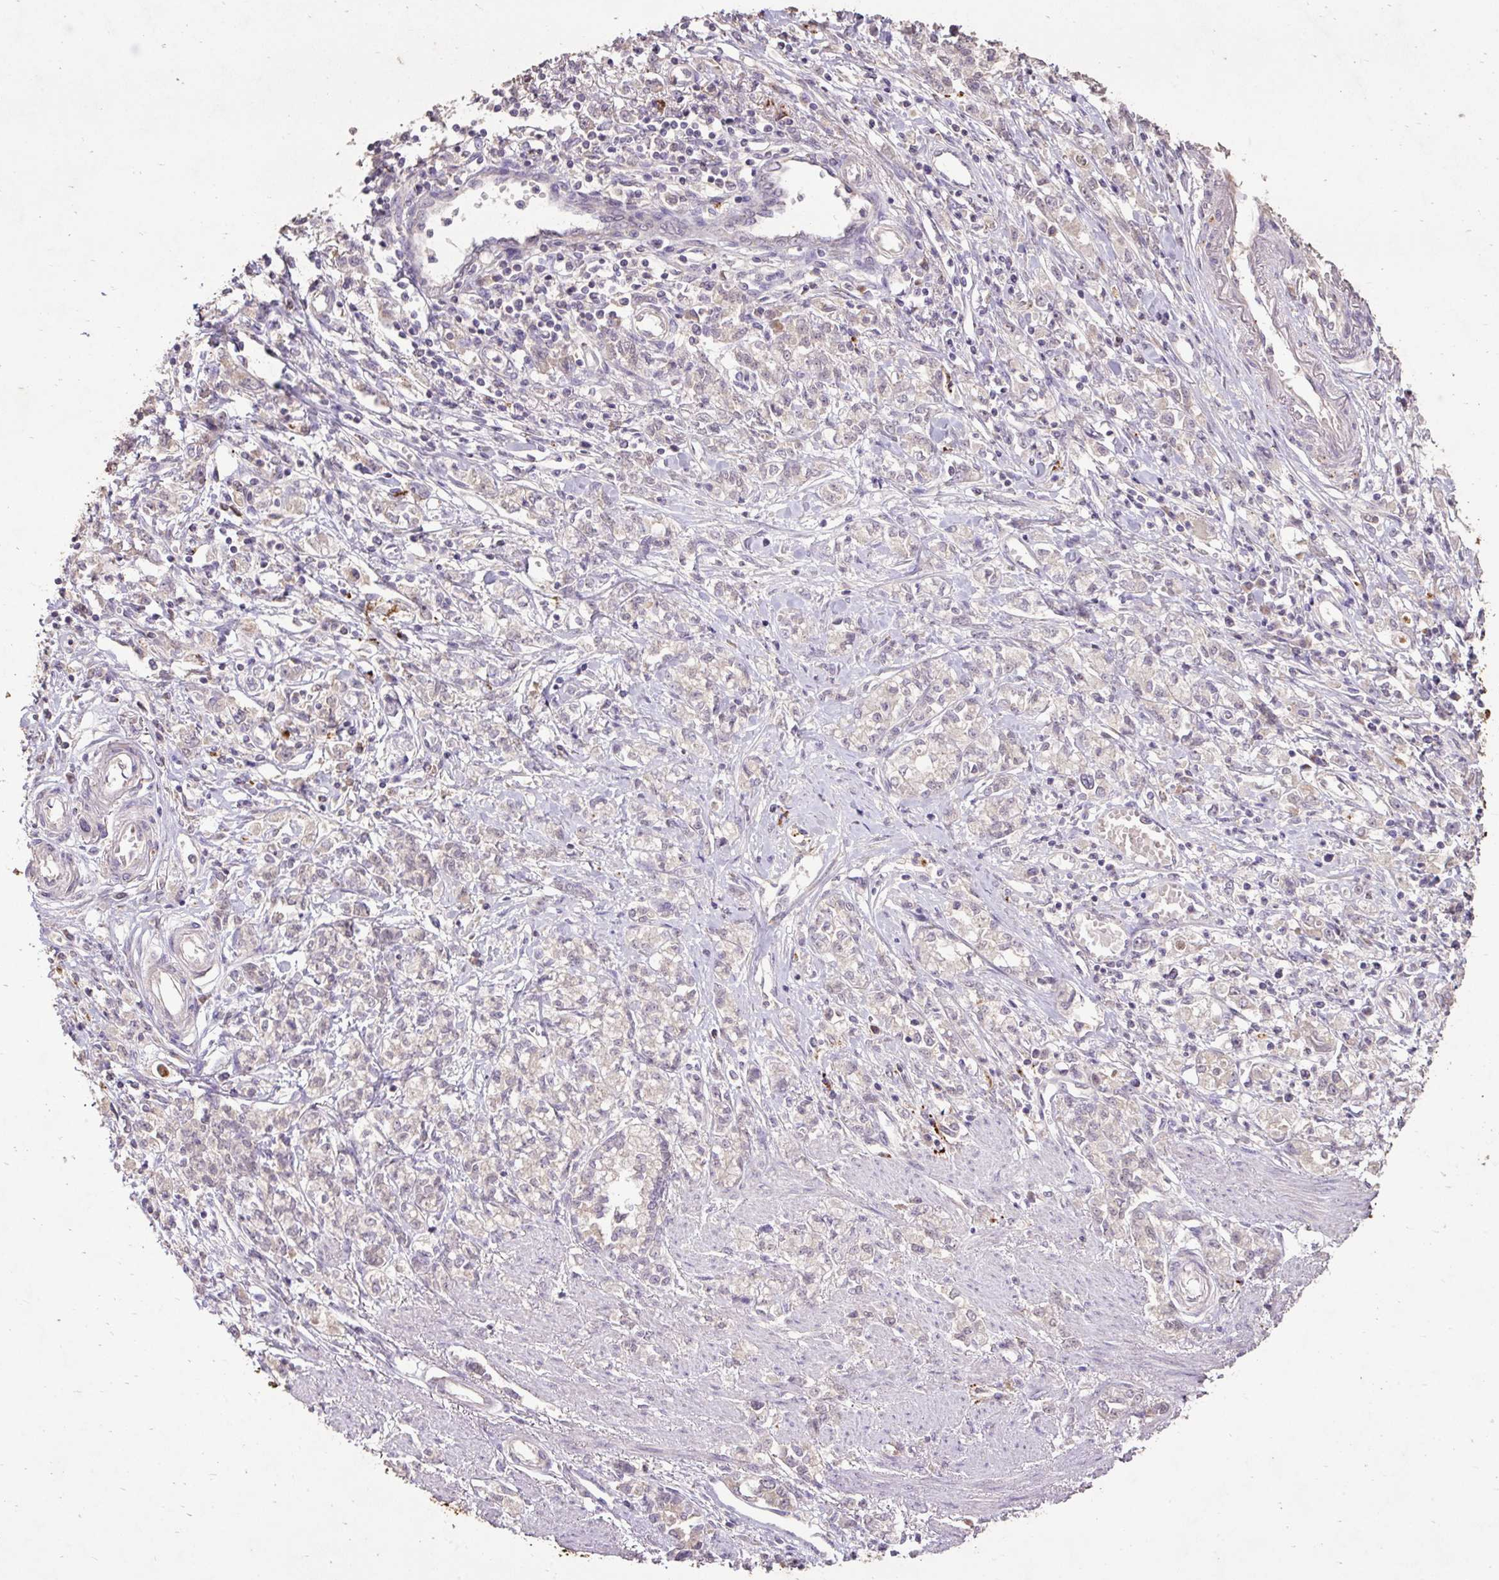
{"staining": {"intensity": "negative", "quantity": "none", "location": "none"}, "tissue": "stomach cancer", "cell_type": "Tumor cells", "image_type": "cancer", "snomed": [{"axis": "morphology", "description": "Adenocarcinoma, NOS"}, {"axis": "topography", "description": "Stomach"}], "caption": "A micrograph of human stomach adenocarcinoma is negative for staining in tumor cells. (Brightfield microscopy of DAB (3,3'-diaminobenzidine) IHC at high magnification).", "gene": "LRTM2", "patient": {"sex": "female", "age": 76}}